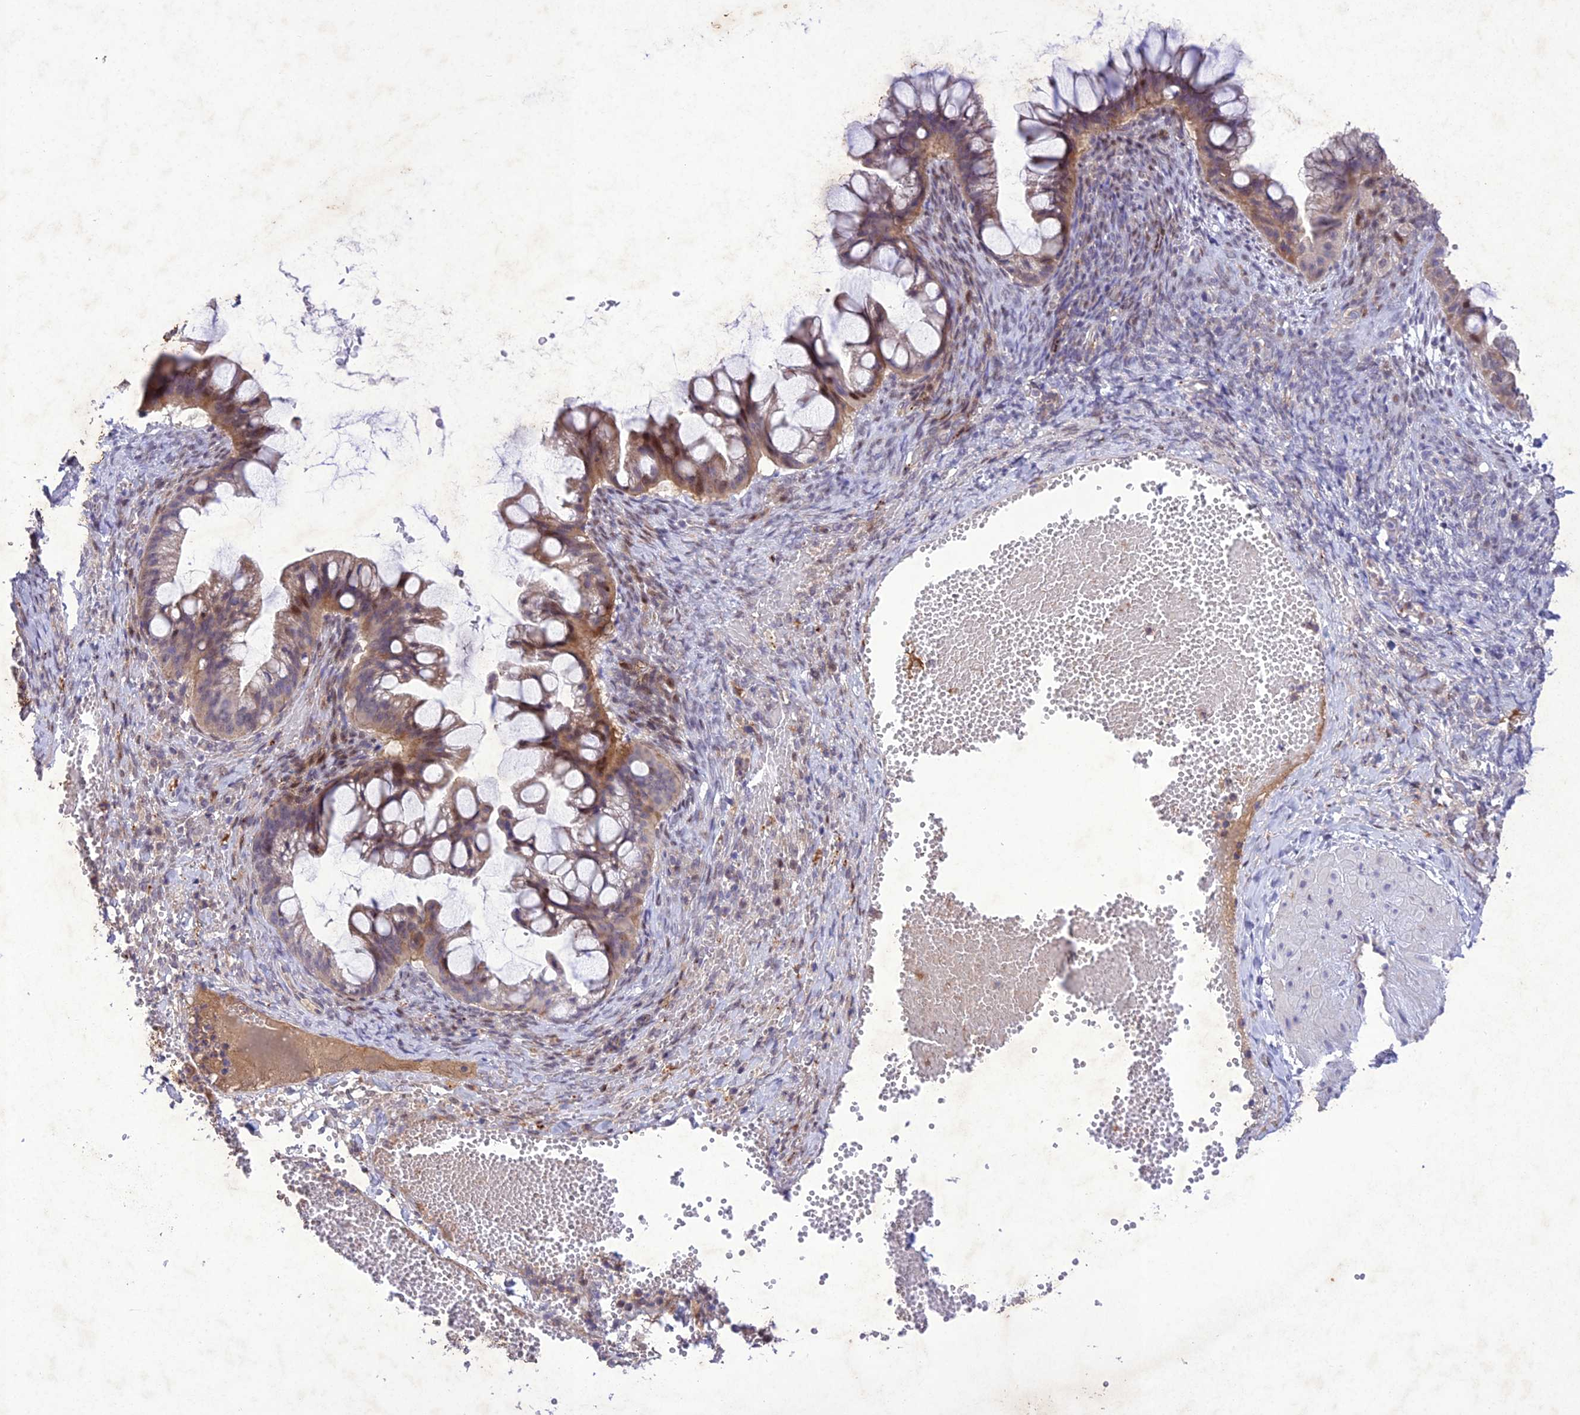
{"staining": {"intensity": "weak", "quantity": ">75%", "location": "cytoplasmic/membranous"}, "tissue": "ovarian cancer", "cell_type": "Tumor cells", "image_type": "cancer", "snomed": [{"axis": "morphology", "description": "Cystadenocarcinoma, mucinous, NOS"}, {"axis": "topography", "description": "Ovary"}], "caption": "Immunohistochemical staining of ovarian cancer (mucinous cystadenocarcinoma) displays low levels of weak cytoplasmic/membranous protein staining in about >75% of tumor cells.", "gene": "ANKRD52", "patient": {"sex": "female", "age": 73}}